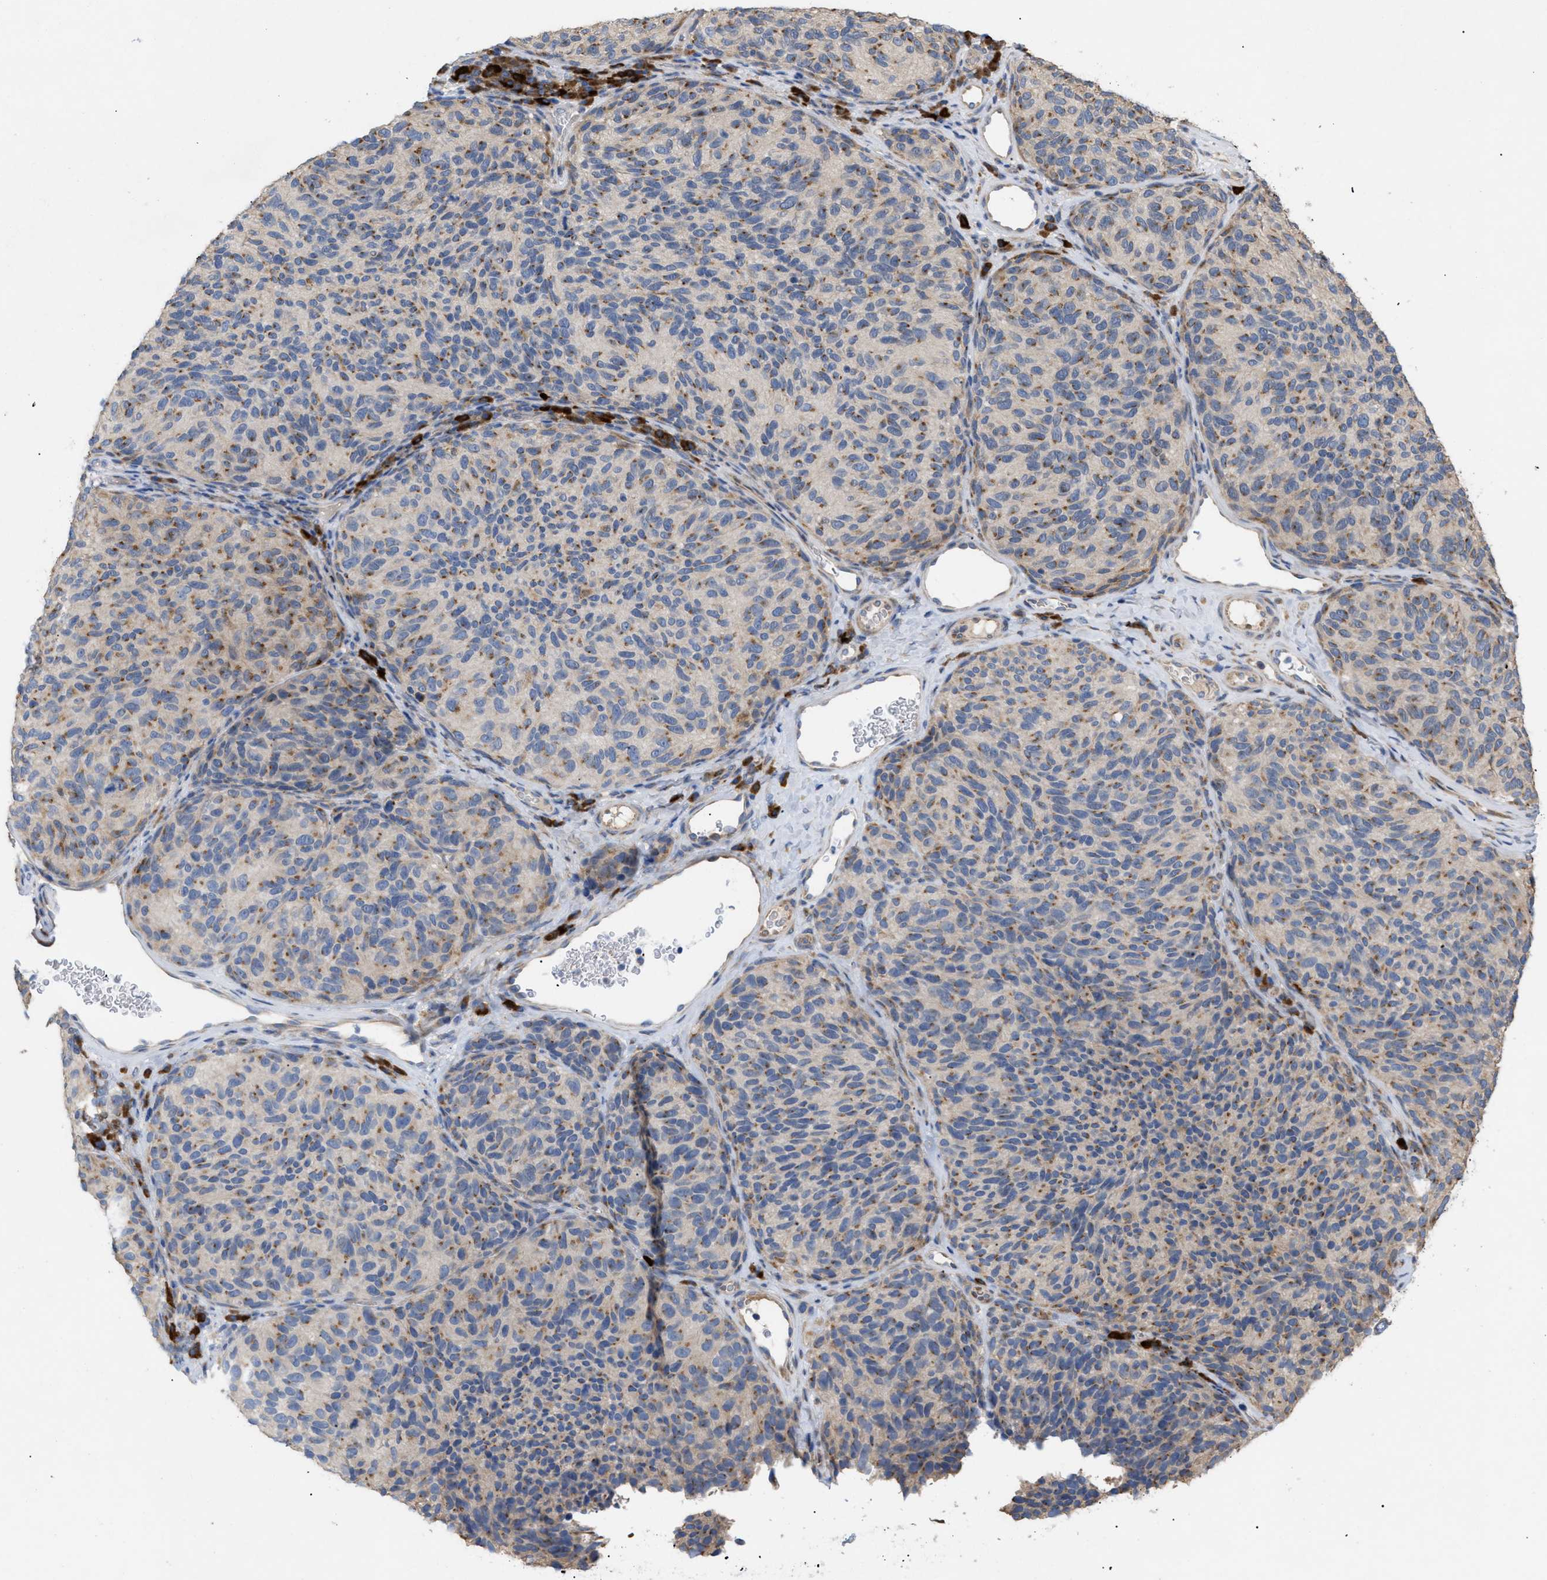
{"staining": {"intensity": "moderate", "quantity": "25%-75%", "location": "cytoplasmic/membranous"}, "tissue": "melanoma", "cell_type": "Tumor cells", "image_type": "cancer", "snomed": [{"axis": "morphology", "description": "Malignant melanoma, NOS"}, {"axis": "topography", "description": "Skin"}], "caption": "Moderate cytoplasmic/membranous protein staining is identified in approximately 25%-75% of tumor cells in melanoma. (Brightfield microscopy of DAB IHC at high magnification).", "gene": "SLC50A1", "patient": {"sex": "female", "age": 73}}